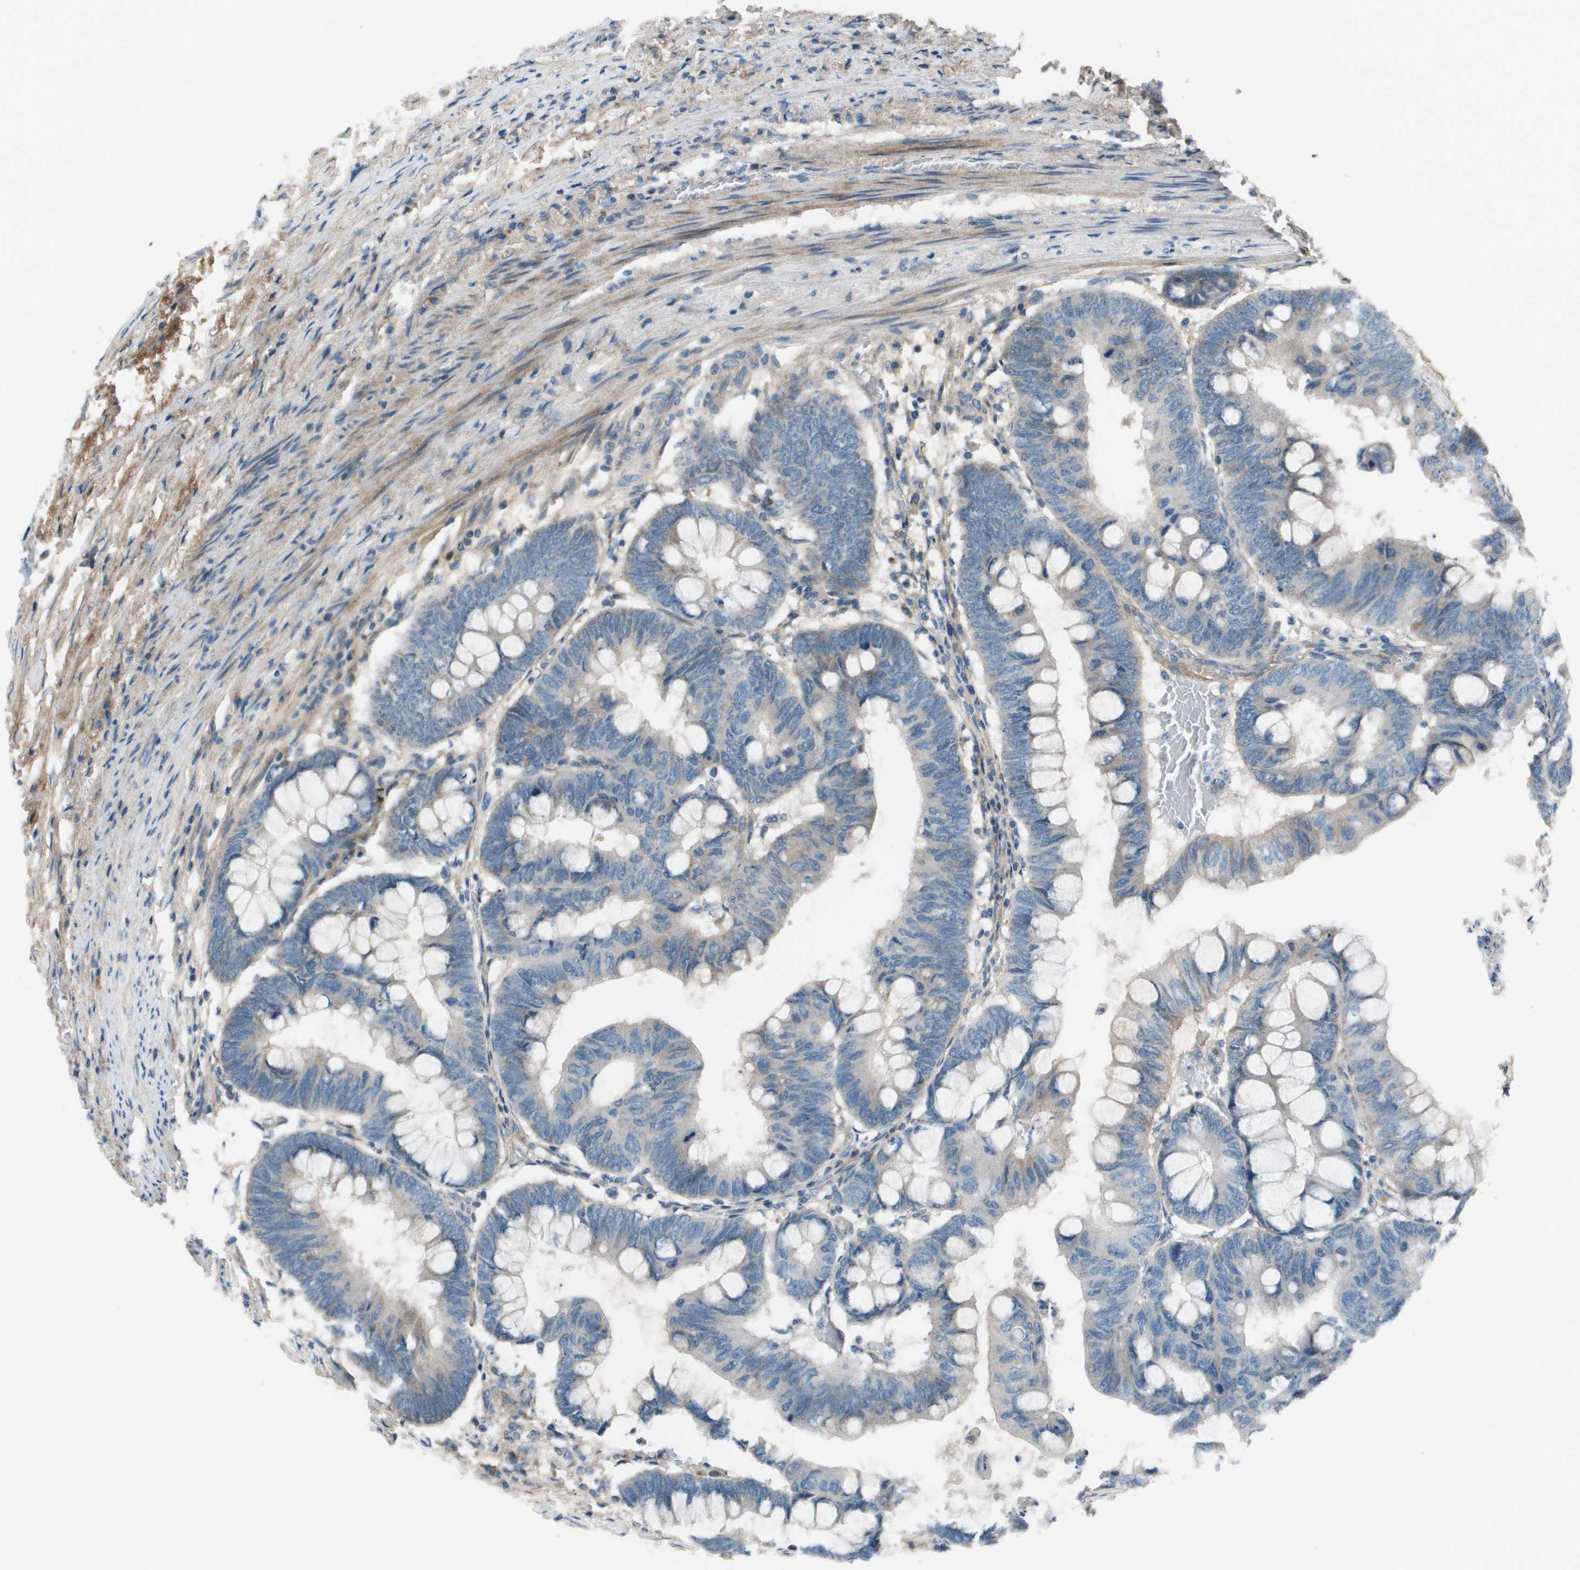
{"staining": {"intensity": "weak", "quantity": "<25%", "location": "cytoplasmic/membranous"}, "tissue": "colorectal cancer", "cell_type": "Tumor cells", "image_type": "cancer", "snomed": [{"axis": "morphology", "description": "Normal tissue, NOS"}, {"axis": "morphology", "description": "Adenocarcinoma, NOS"}, {"axis": "topography", "description": "Rectum"}, {"axis": "topography", "description": "Peripheral nerve tissue"}], "caption": "The IHC photomicrograph has no significant positivity in tumor cells of colorectal adenocarcinoma tissue.", "gene": "PCOLCE", "patient": {"sex": "male", "age": 92}}